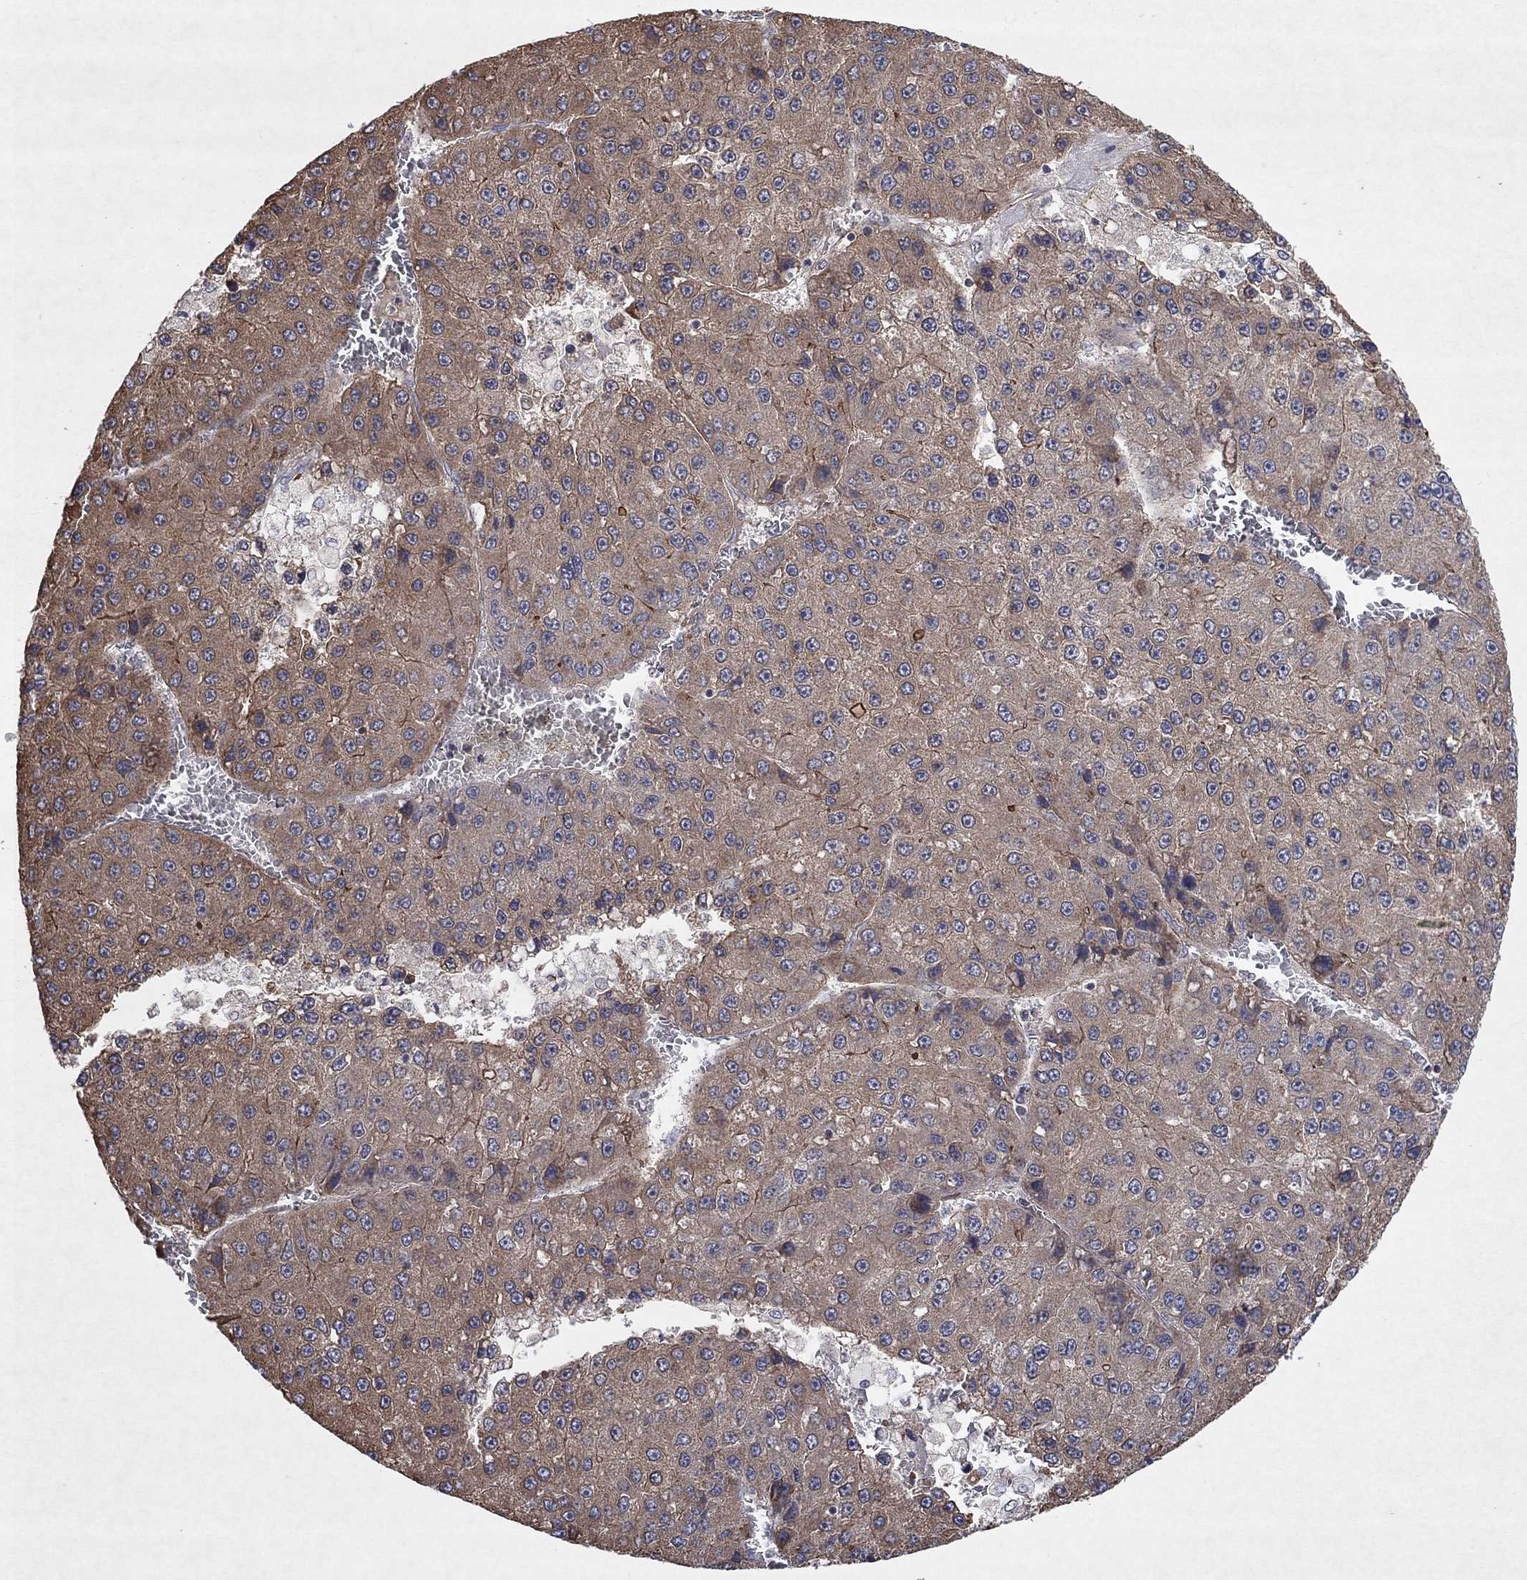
{"staining": {"intensity": "moderate", "quantity": ">75%", "location": "cytoplasmic/membranous"}, "tissue": "liver cancer", "cell_type": "Tumor cells", "image_type": "cancer", "snomed": [{"axis": "morphology", "description": "Carcinoma, Hepatocellular, NOS"}, {"axis": "topography", "description": "Liver"}], "caption": "Hepatocellular carcinoma (liver) stained for a protein displays moderate cytoplasmic/membranous positivity in tumor cells.", "gene": "FRG1", "patient": {"sex": "female", "age": 73}}